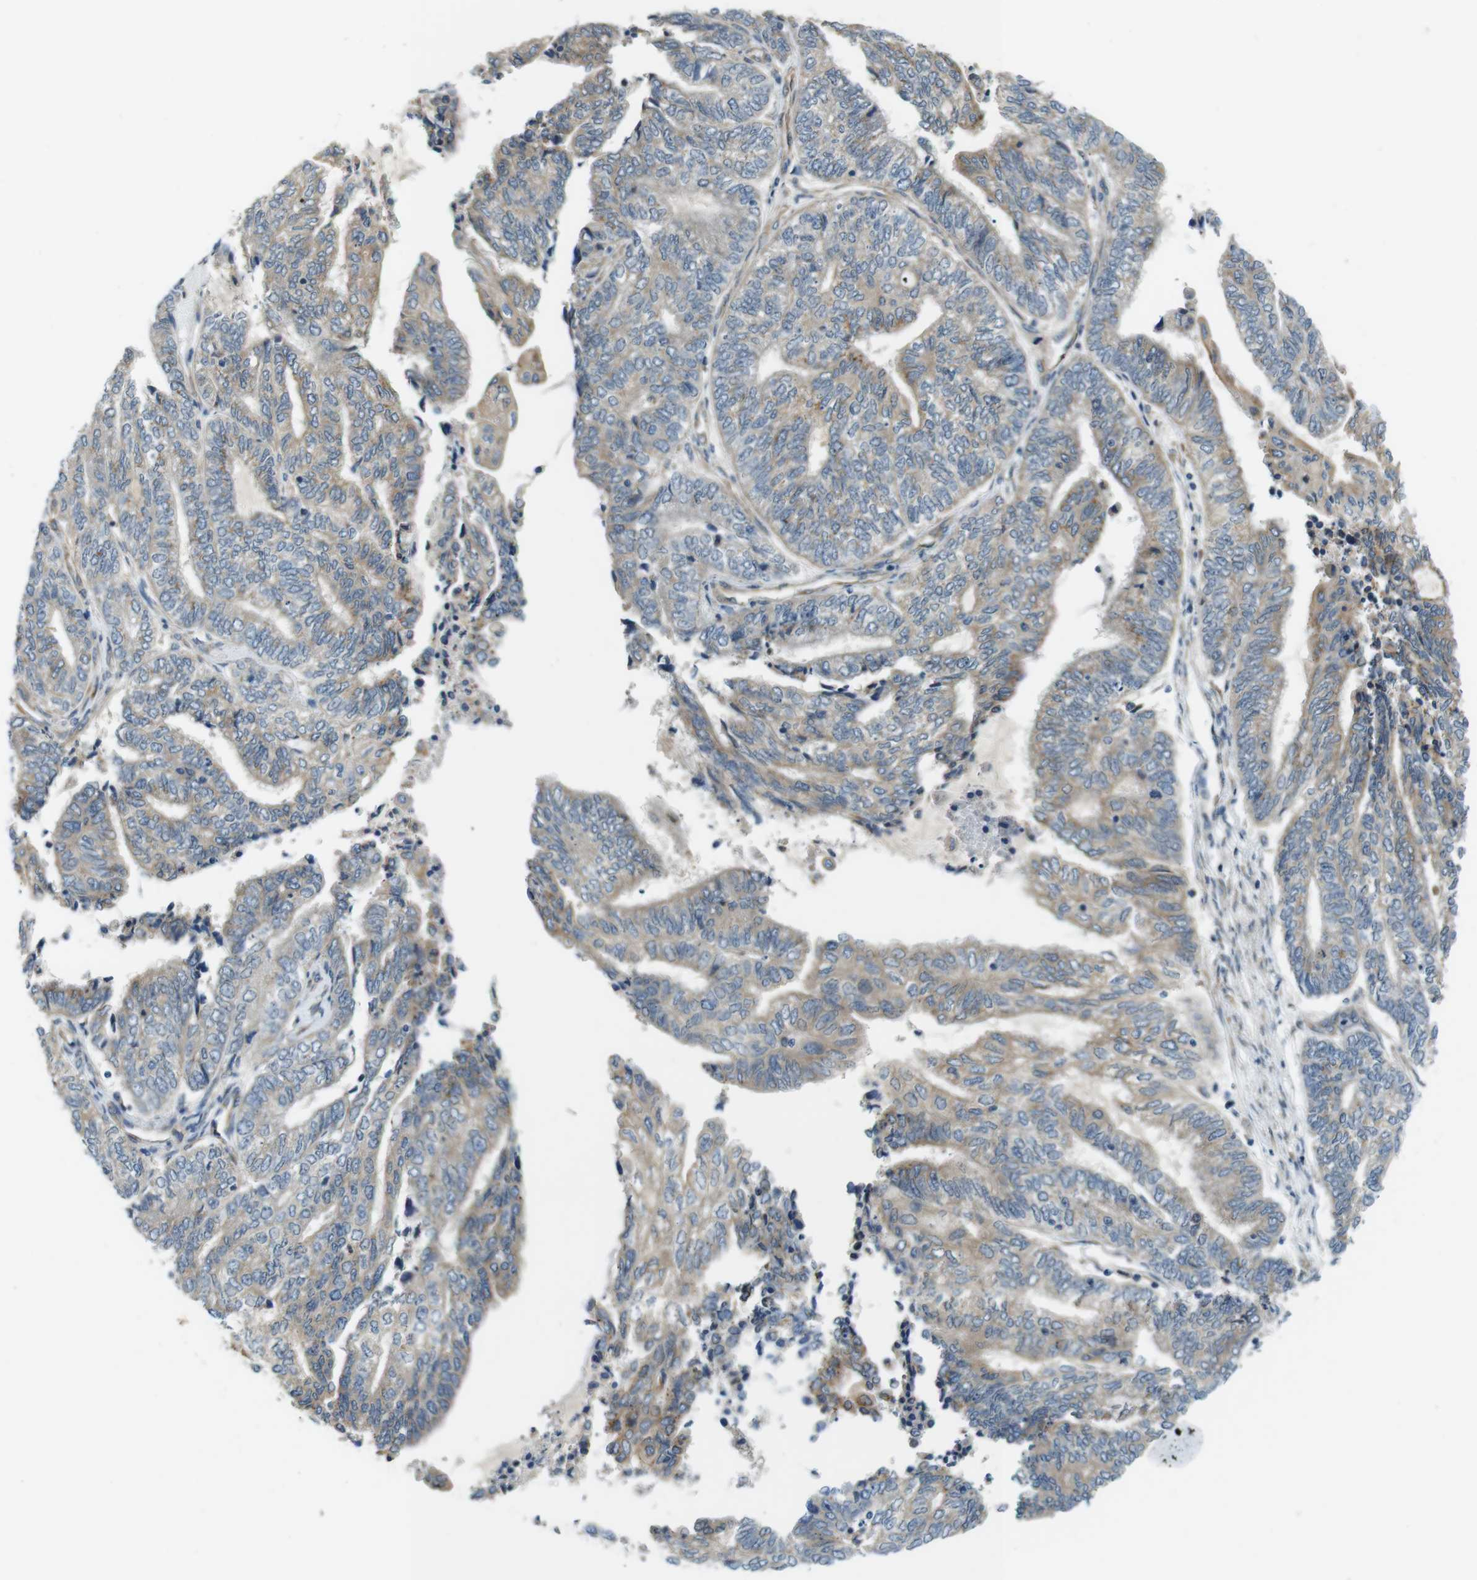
{"staining": {"intensity": "moderate", "quantity": "<25%", "location": "cytoplasmic/membranous"}, "tissue": "endometrial cancer", "cell_type": "Tumor cells", "image_type": "cancer", "snomed": [{"axis": "morphology", "description": "Adenocarcinoma, NOS"}, {"axis": "topography", "description": "Uterus"}, {"axis": "topography", "description": "Endometrium"}], "caption": "This image displays immunohistochemistry (IHC) staining of endometrial cancer (adenocarcinoma), with low moderate cytoplasmic/membranous positivity in about <25% of tumor cells.", "gene": "PALD1", "patient": {"sex": "female", "age": 70}}